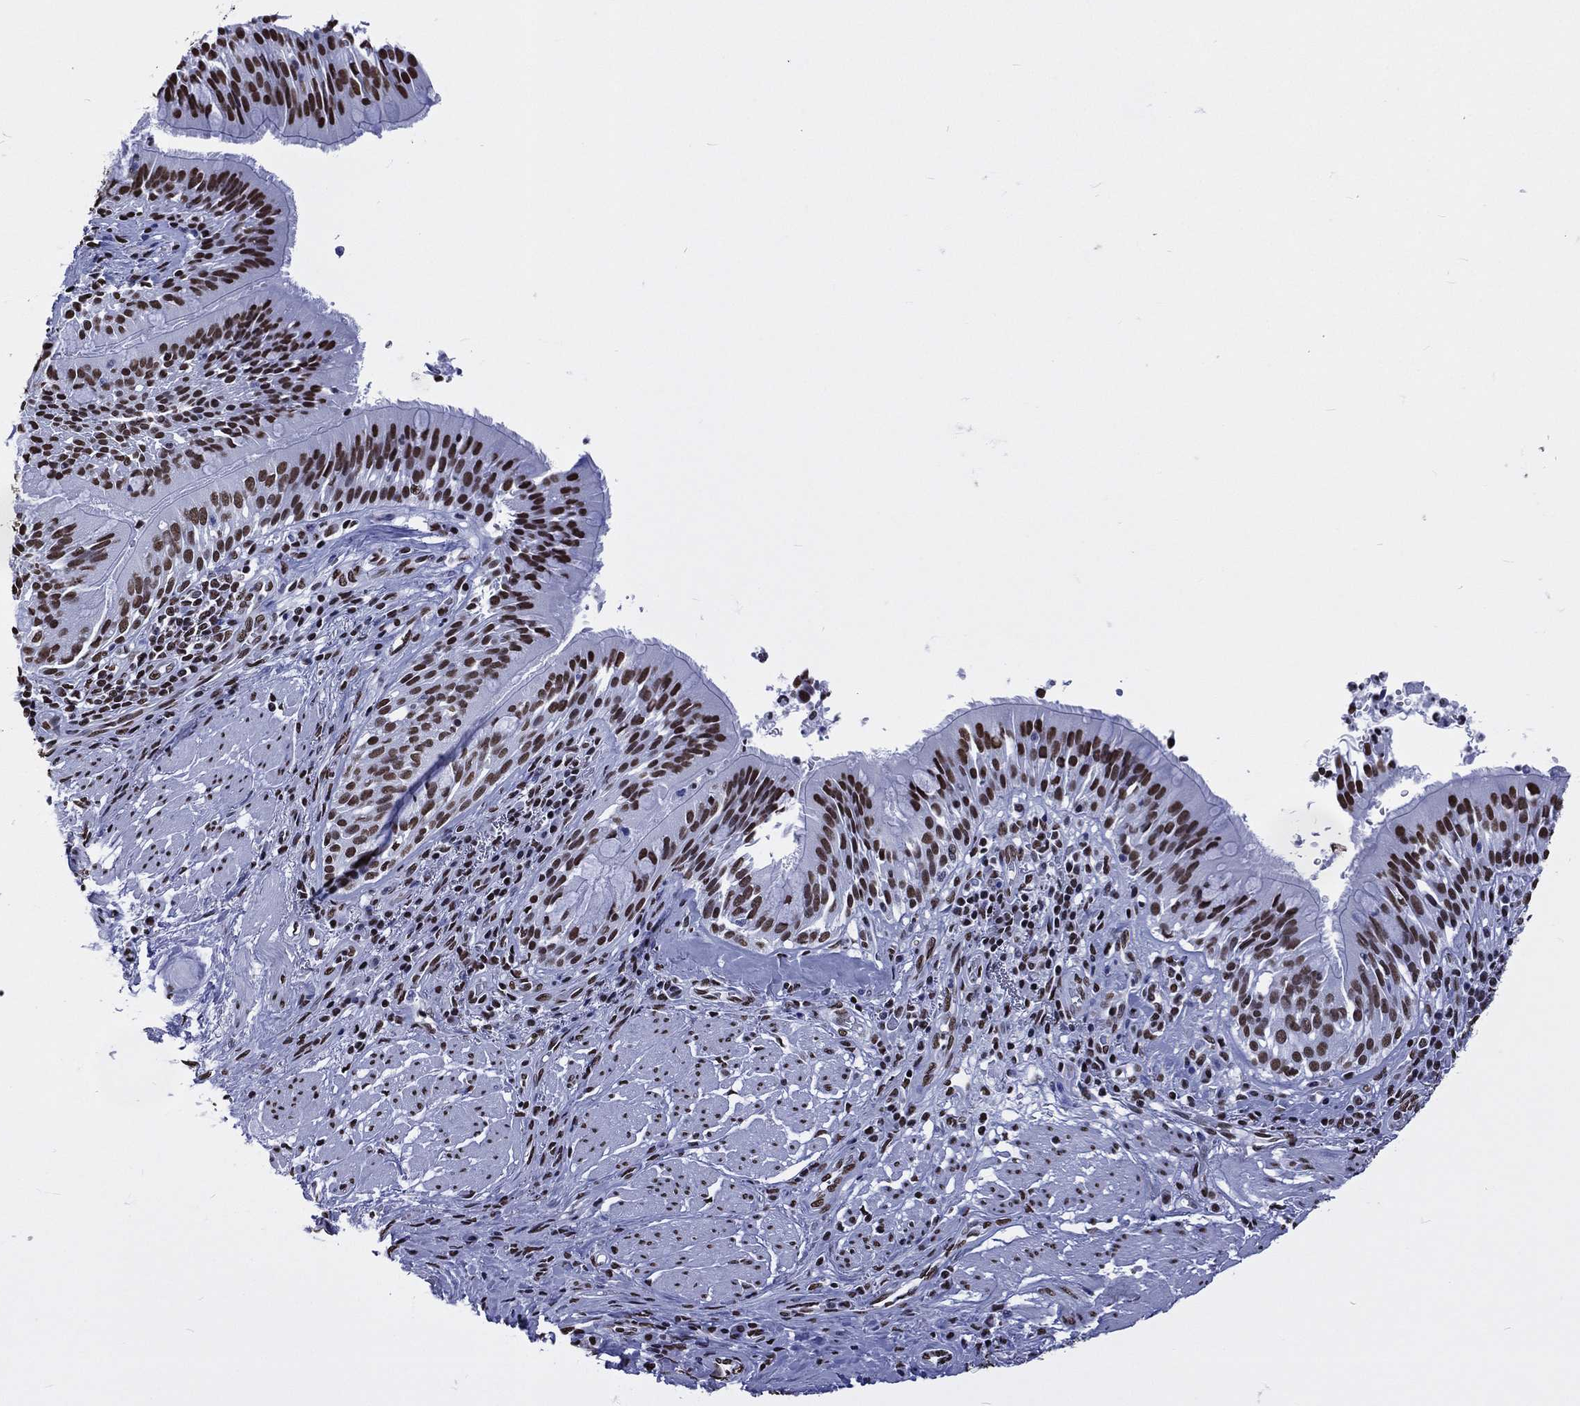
{"staining": {"intensity": "strong", "quantity": ">75%", "location": "nuclear"}, "tissue": "bronchus", "cell_type": "Respiratory epithelial cells", "image_type": "normal", "snomed": [{"axis": "morphology", "description": "Normal tissue, NOS"}, {"axis": "morphology", "description": "Squamous cell carcinoma, NOS"}, {"axis": "topography", "description": "Bronchus"}, {"axis": "topography", "description": "Lung"}], "caption": "Immunohistochemical staining of normal bronchus exhibits strong nuclear protein staining in about >75% of respiratory epithelial cells.", "gene": "RETREG2", "patient": {"sex": "male", "age": 64}}